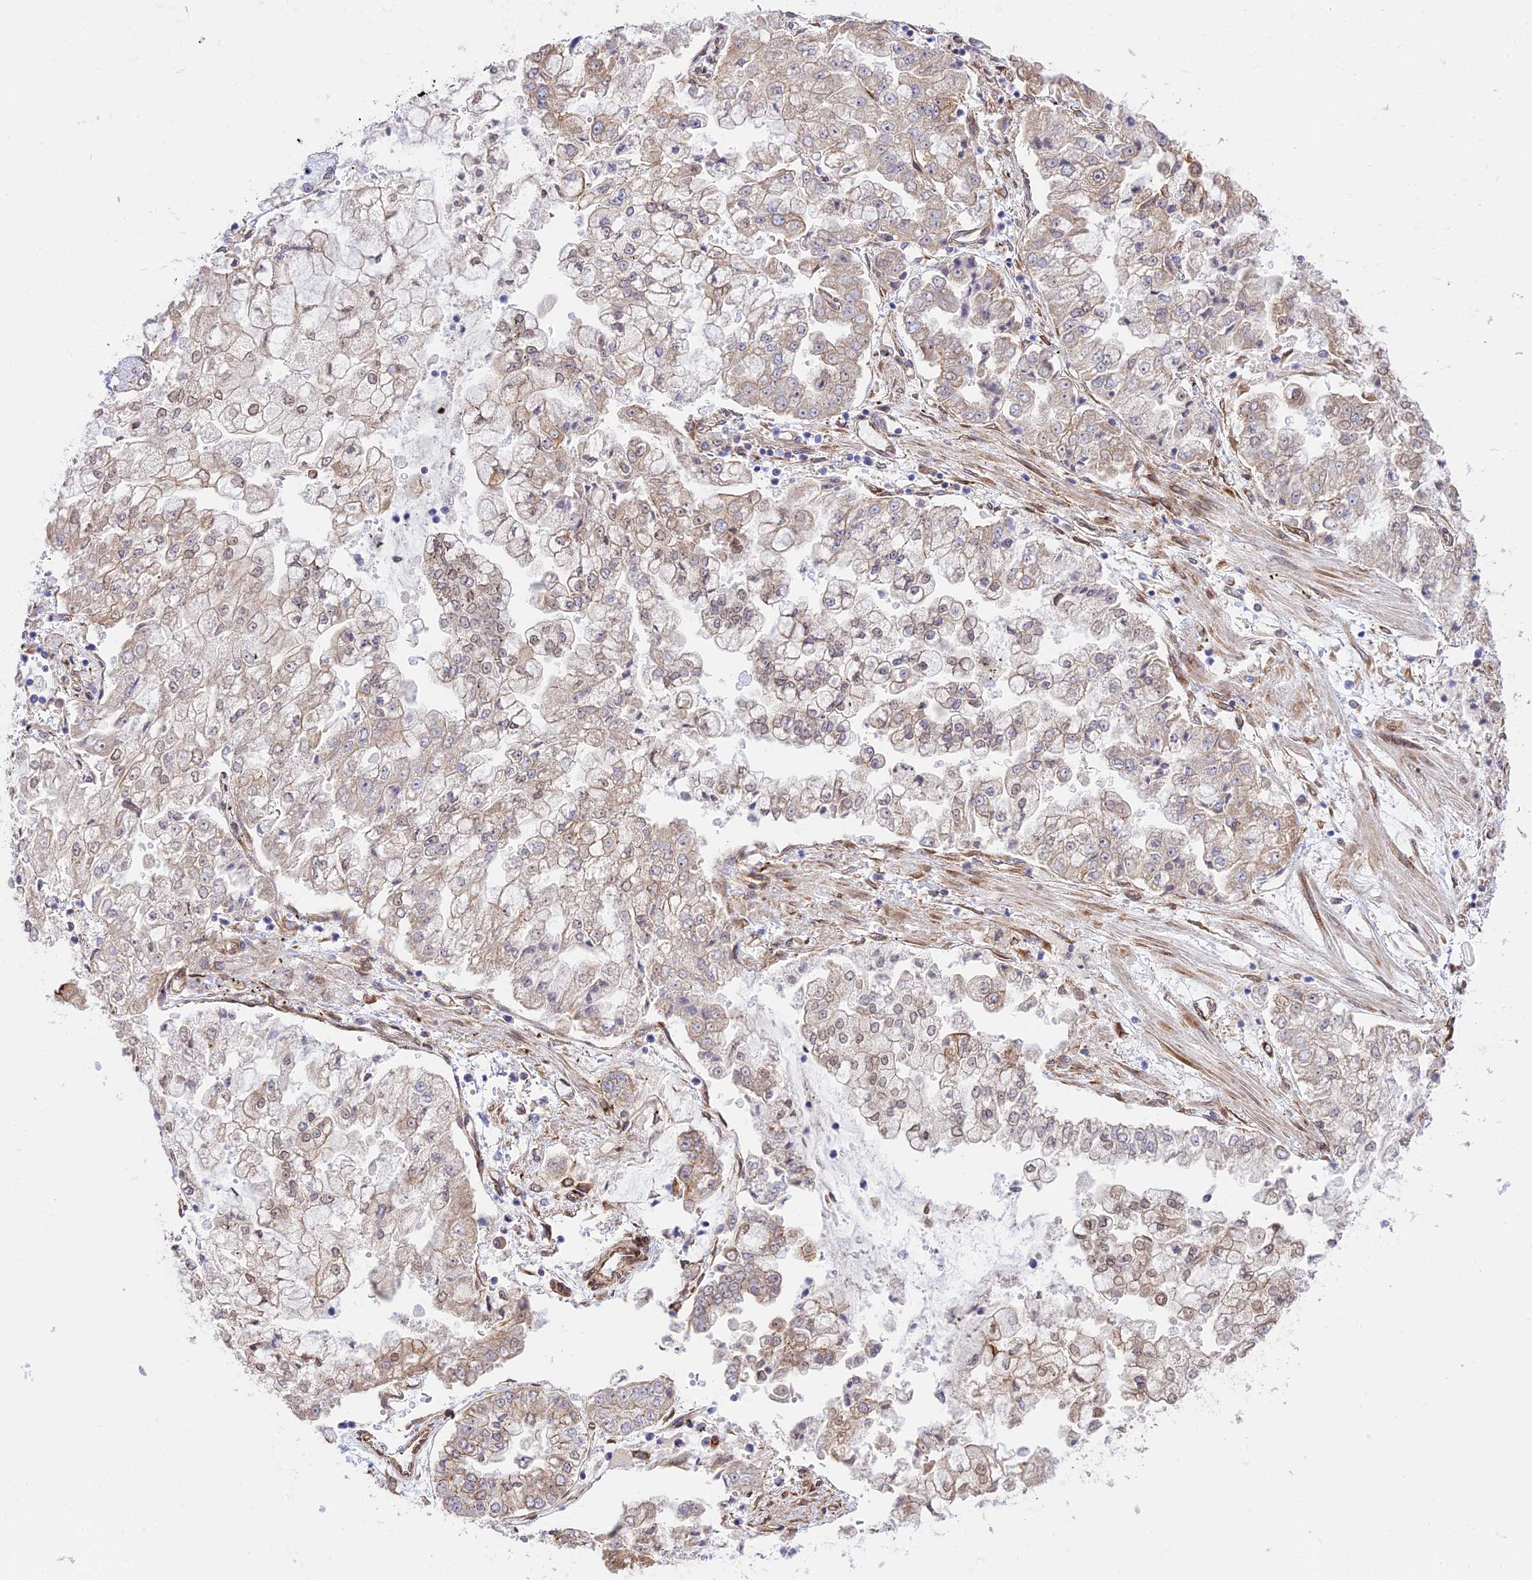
{"staining": {"intensity": "weak", "quantity": "<25%", "location": "cytoplasmic/membranous"}, "tissue": "stomach cancer", "cell_type": "Tumor cells", "image_type": "cancer", "snomed": [{"axis": "morphology", "description": "Adenocarcinoma, NOS"}, {"axis": "topography", "description": "Stomach"}], "caption": "The micrograph reveals no significant staining in tumor cells of stomach adenocarcinoma. (DAB (3,3'-diaminobenzidine) immunohistochemistry, high magnification).", "gene": "EXOC3L4", "patient": {"sex": "male", "age": 76}}